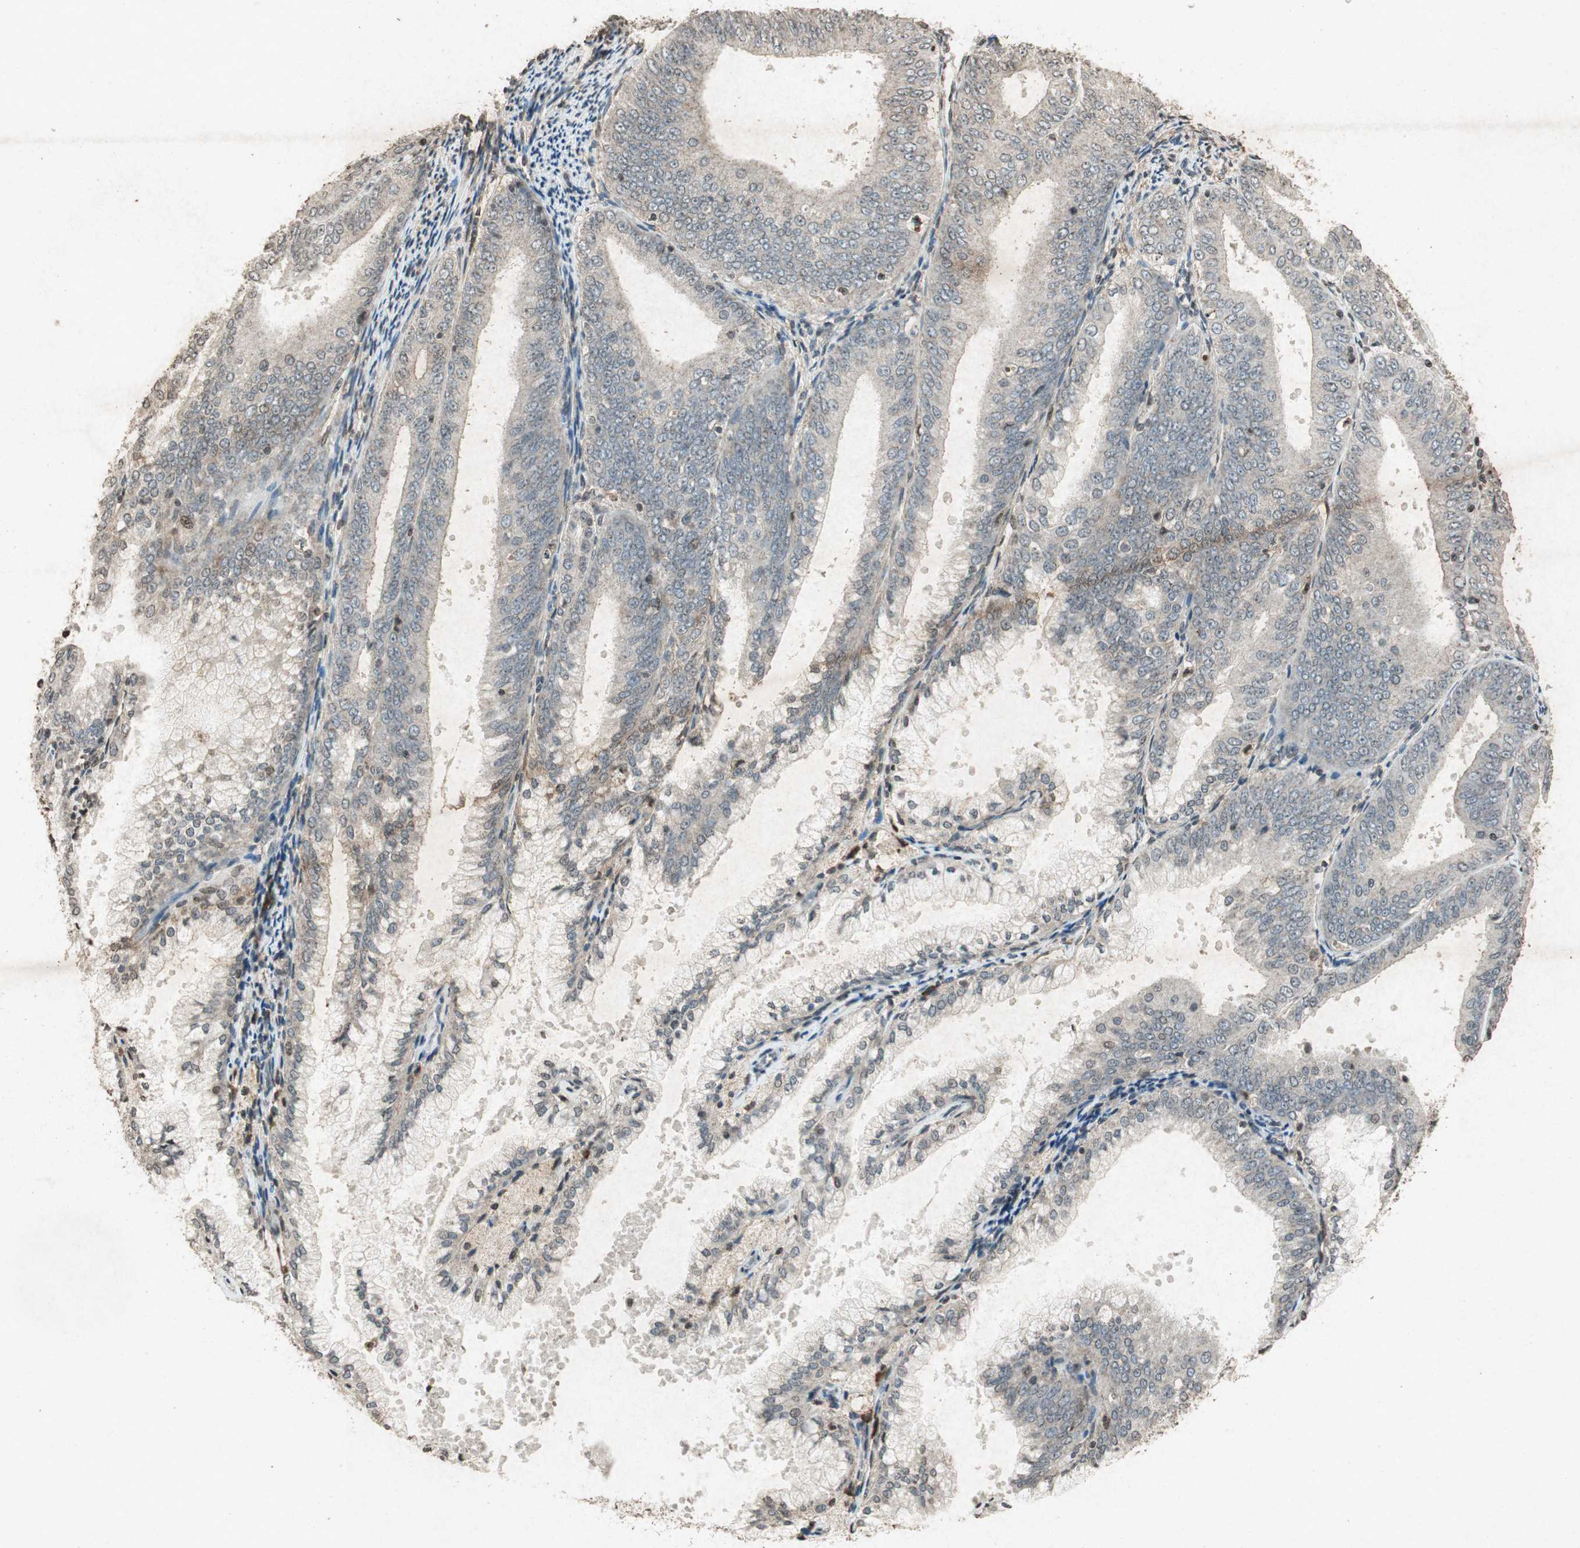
{"staining": {"intensity": "weak", "quantity": ">75%", "location": "cytoplasmic/membranous"}, "tissue": "endometrial cancer", "cell_type": "Tumor cells", "image_type": "cancer", "snomed": [{"axis": "morphology", "description": "Adenocarcinoma, NOS"}, {"axis": "topography", "description": "Endometrium"}], "caption": "A photomicrograph showing weak cytoplasmic/membranous expression in about >75% of tumor cells in endometrial adenocarcinoma, as visualized by brown immunohistochemical staining.", "gene": "PRKG1", "patient": {"sex": "female", "age": 63}}